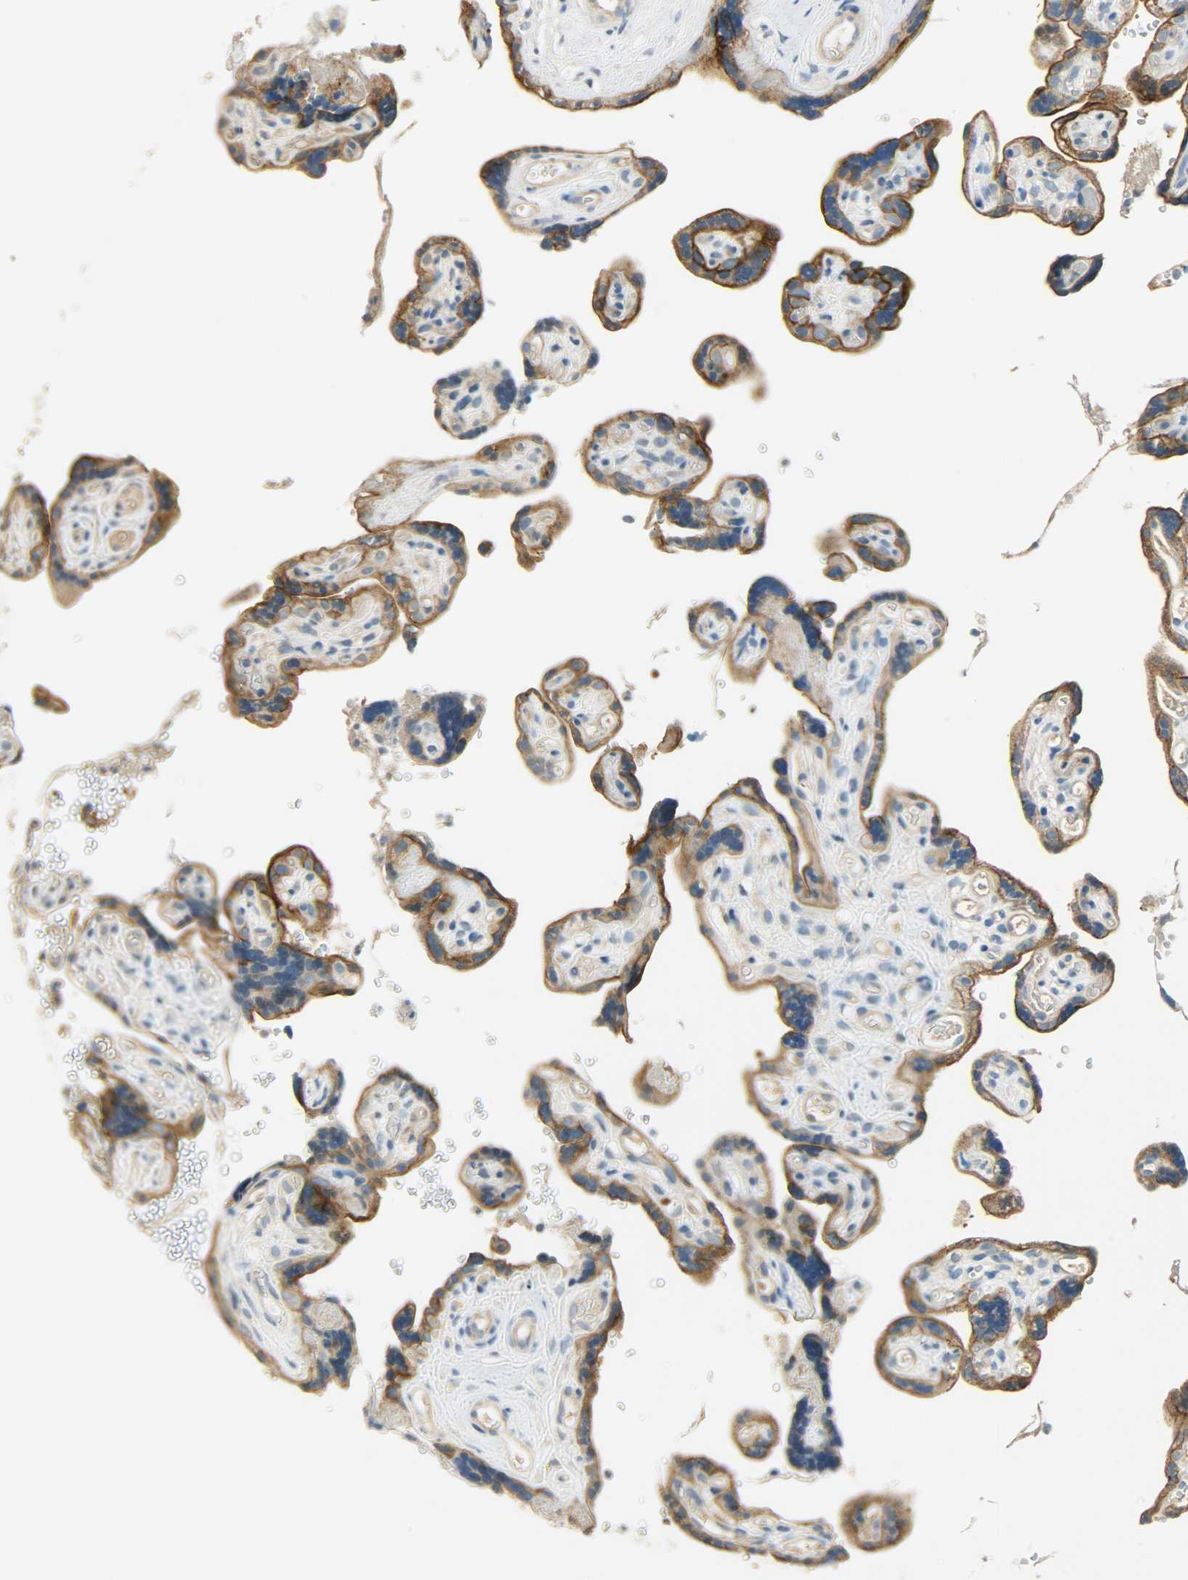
{"staining": {"intensity": "strong", "quantity": ">75%", "location": "cytoplasmic/membranous"}, "tissue": "placenta", "cell_type": "Decidual cells", "image_type": "normal", "snomed": [{"axis": "morphology", "description": "Normal tissue, NOS"}, {"axis": "topography", "description": "Placenta"}], "caption": "Placenta stained with a brown dye displays strong cytoplasmic/membranous positive staining in about >75% of decidual cells.", "gene": "DSG2", "patient": {"sex": "female", "age": 30}}